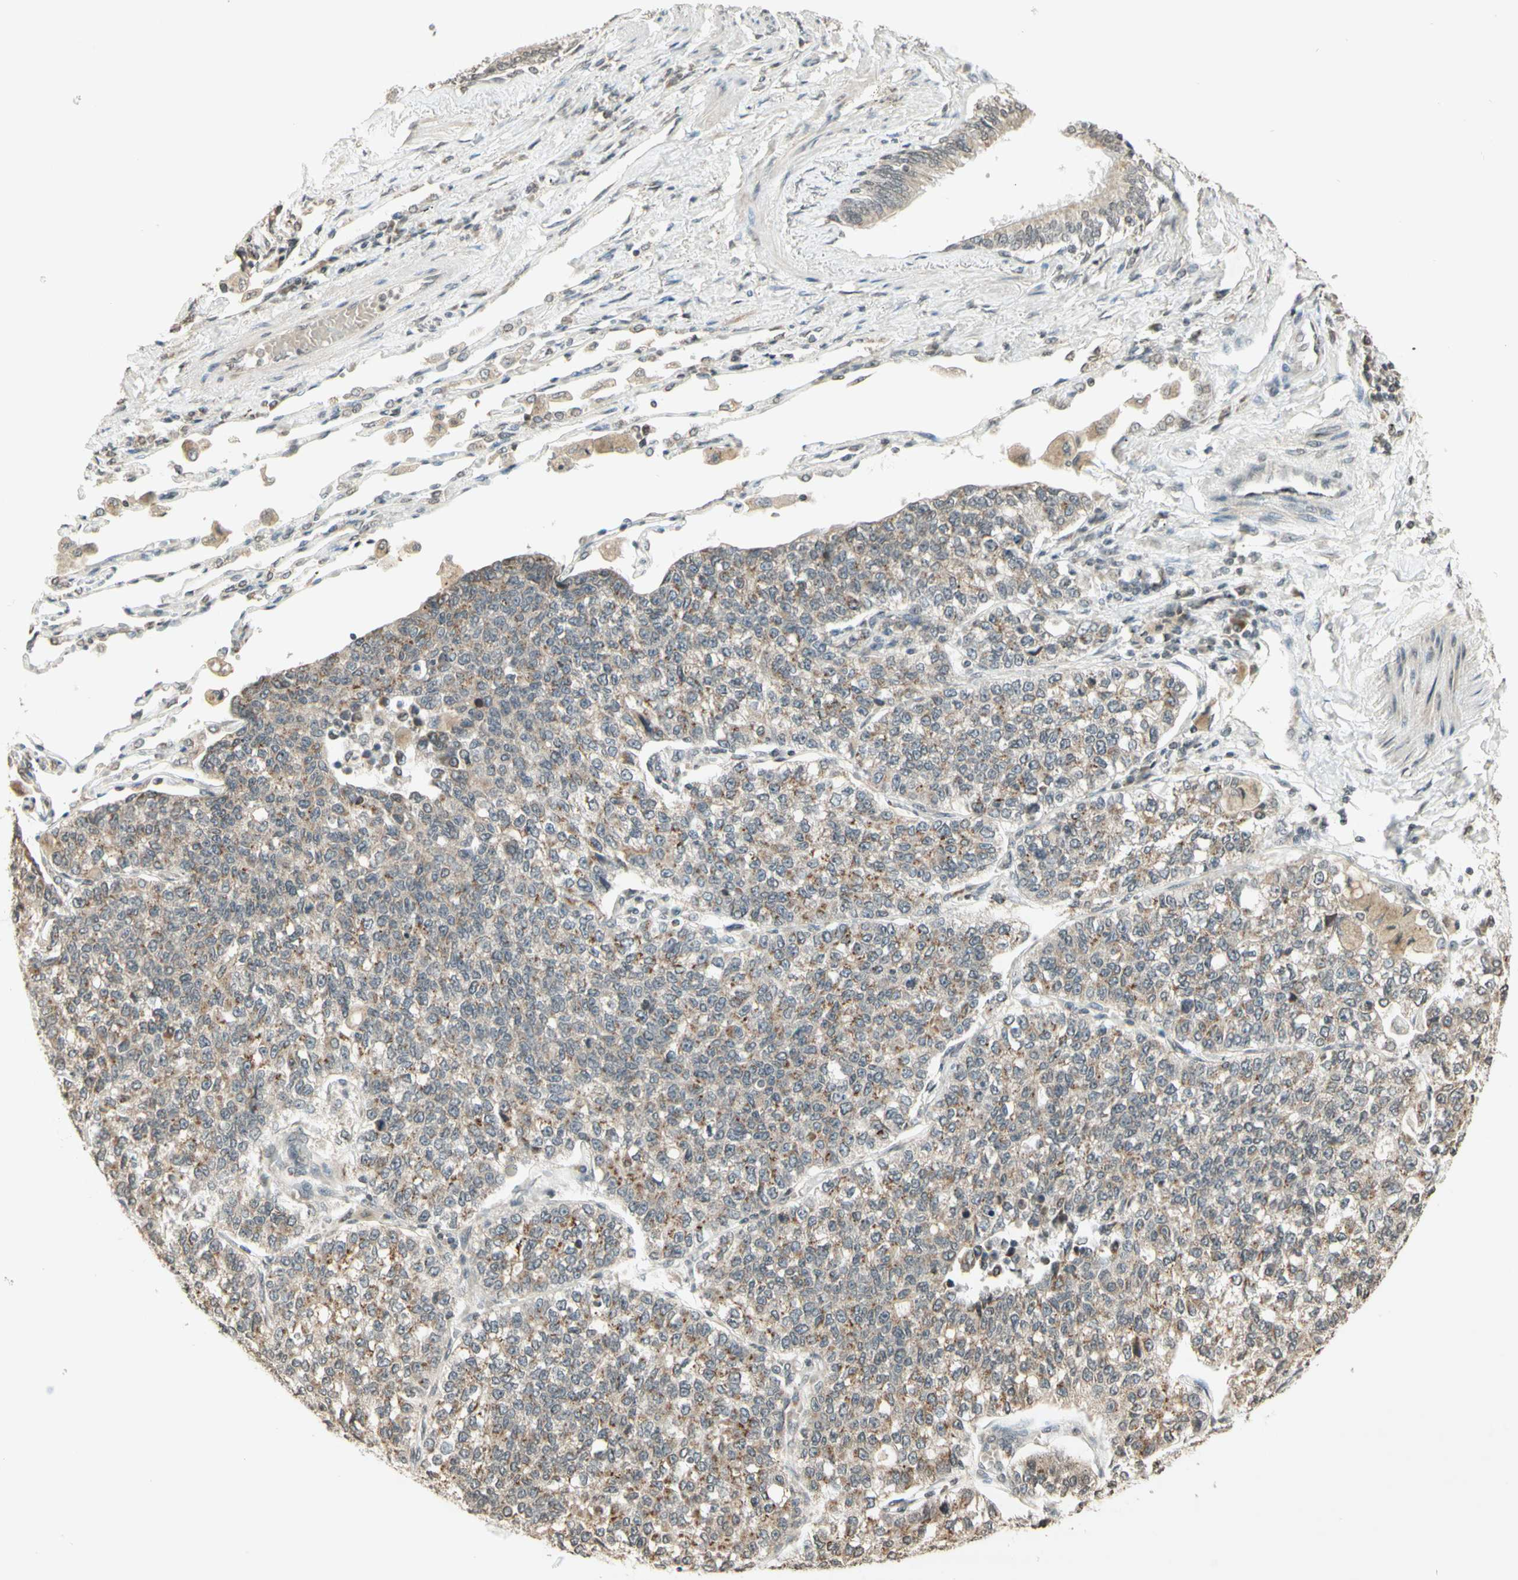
{"staining": {"intensity": "moderate", "quantity": "25%-75%", "location": "cytoplasmic/membranous"}, "tissue": "lung cancer", "cell_type": "Tumor cells", "image_type": "cancer", "snomed": [{"axis": "morphology", "description": "Adenocarcinoma, NOS"}, {"axis": "topography", "description": "Lung"}], "caption": "Human adenocarcinoma (lung) stained for a protein (brown) shows moderate cytoplasmic/membranous positive expression in approximately 25%-75% of tumor cells.", "gene": "CCNI", "patient": {"sex": "male", "age": 49}}